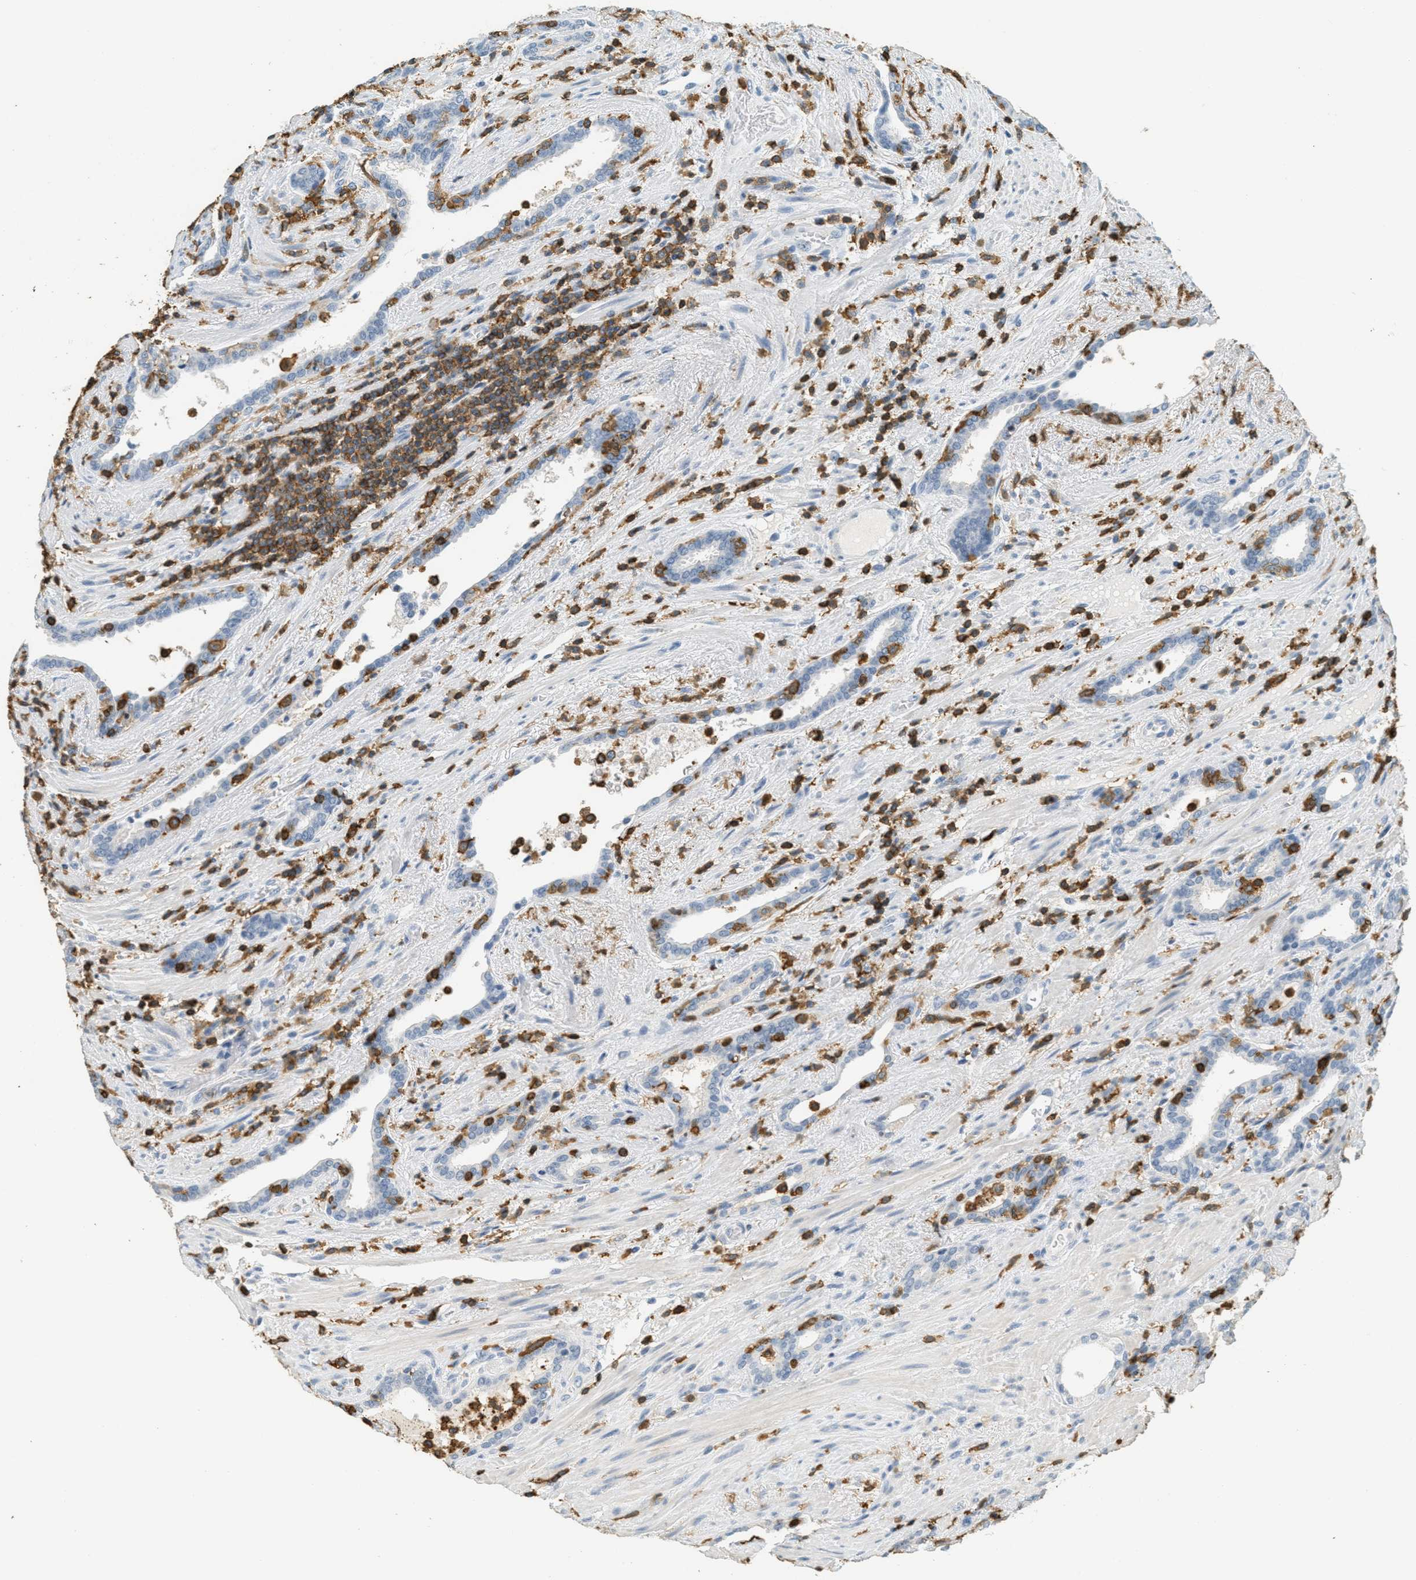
{"staining": {"intensity": "negative", "quantity": "none", "location": "none"}, "tissue": "prostate cancer", "cell_type": "Tumor cells", "image_type": "cancer", "snomed": [{"axis": "morphology", "description": "Adenocarcinoma, High grade"}, {"axis": "topography", "description": "Prostate"}], "caption": "A high-resolution image shows immunohistochemistry staining of prostate high-grade adenocarcinoma, which displays no significant positivity in tumor cells.", "gene": "LSP1", "patient": {"sex": "male", "age": 71}}